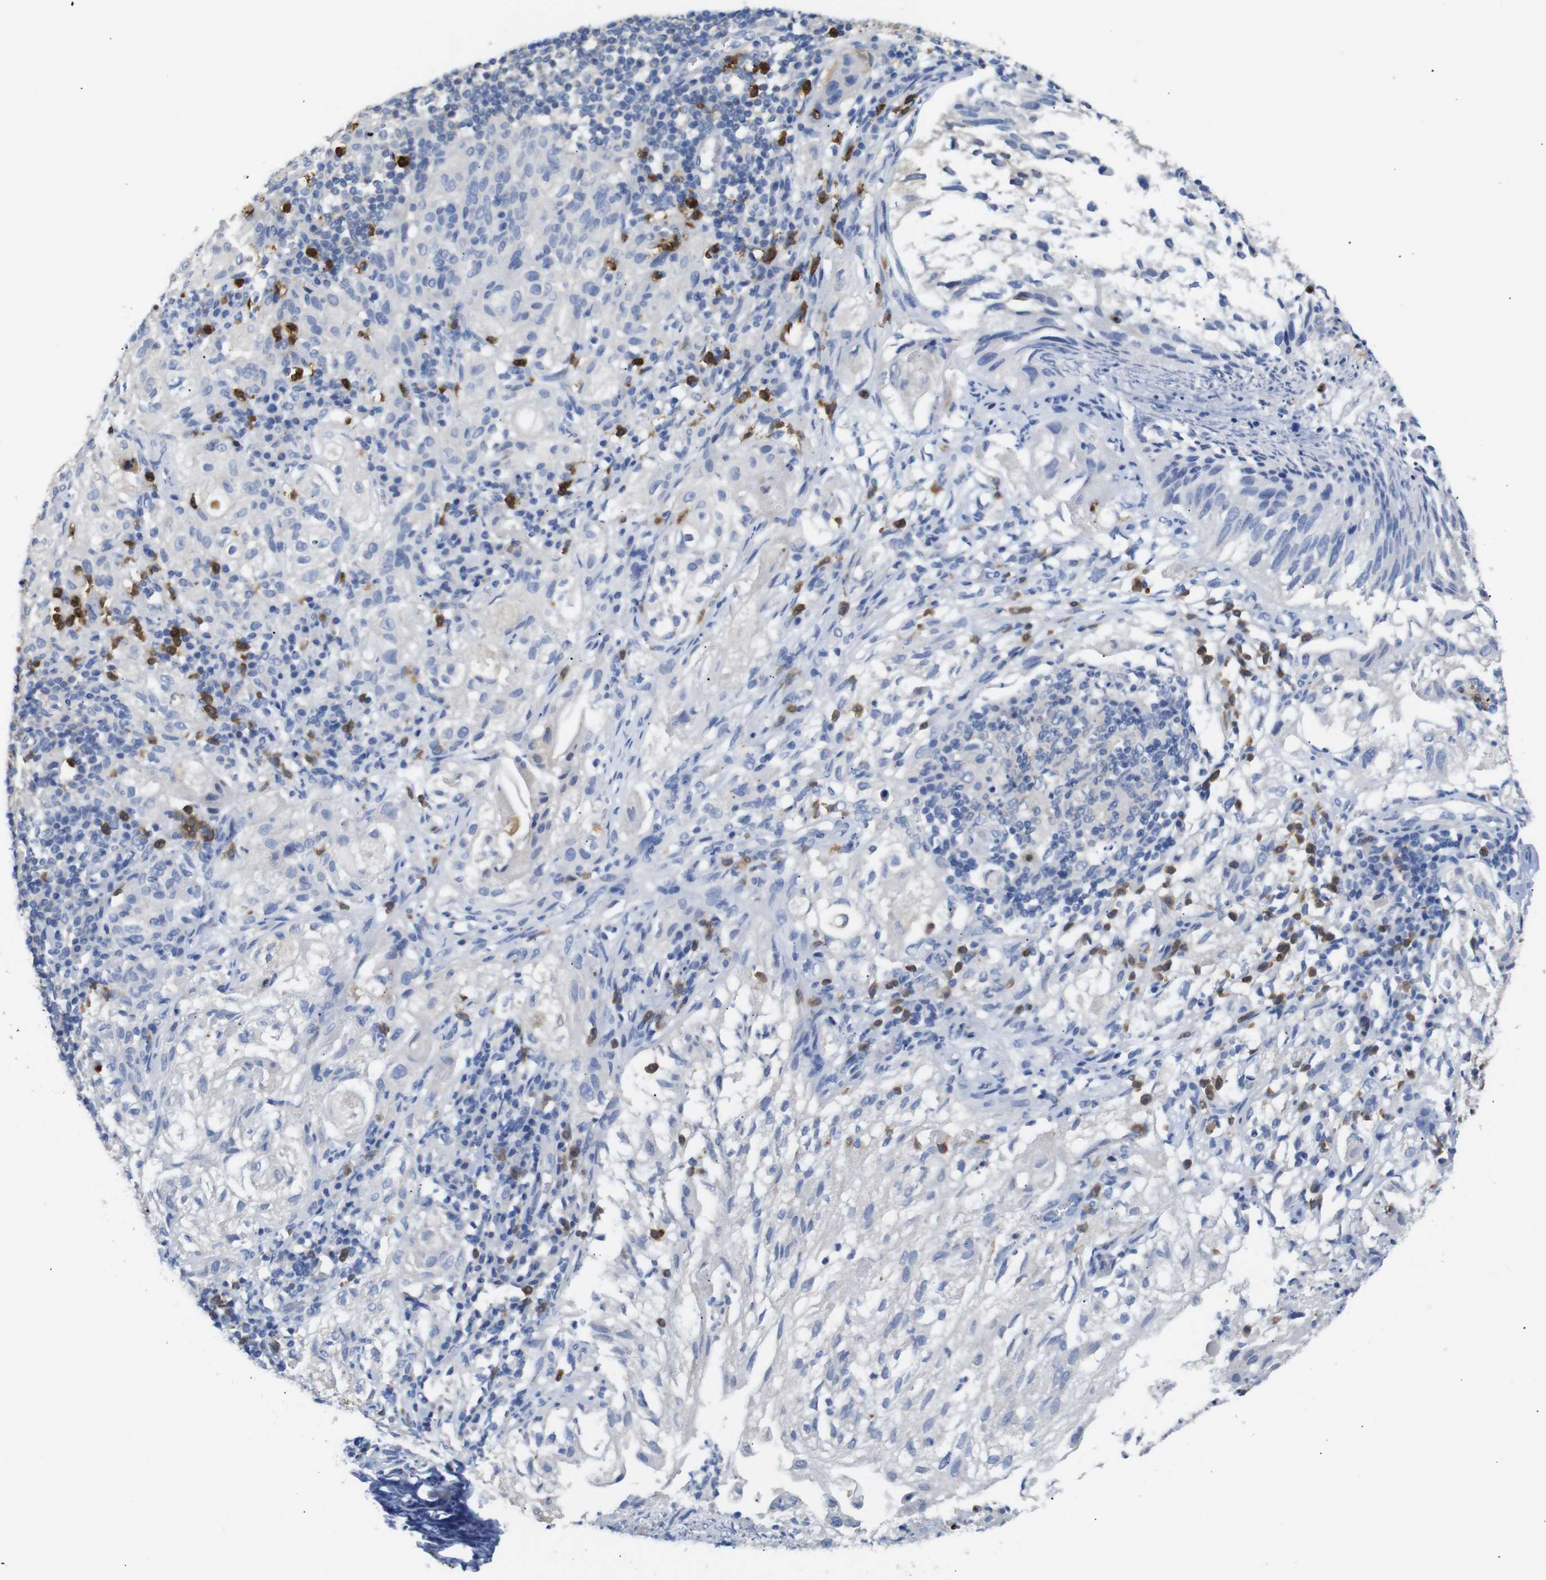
{"staining": {"intensity": "strong", "quantity": "<25%", "location": "cytoplasmic/membranous"}, "tissue": "lung cancer", "cell_type": "Tumor cells", "image_type": "cancer", "snomed": [{"axis": "morphology", "description": "Inflammation, NOS"}, {"axis": "morphology", "description": "Squamous cell carcinoma, NOS"}, {"axis": "topography", "description": "Lymph node"}, {"axis": "topography", "description": "Soft tissue"}, {"axis": "topography", "description": "Lung"}], "caption": "Immunohistochemistry (IHC) image of neoplastic tissue: lung cancer stained using IHC displays medium levels of strong protein expression localized specifically in the cytoplasmic/membranous of tumor cells, appearing as a cytoplasmic/membranous brown color.", "gene": "ALOX15", "patient": {"sex": "male", "age": 66}}